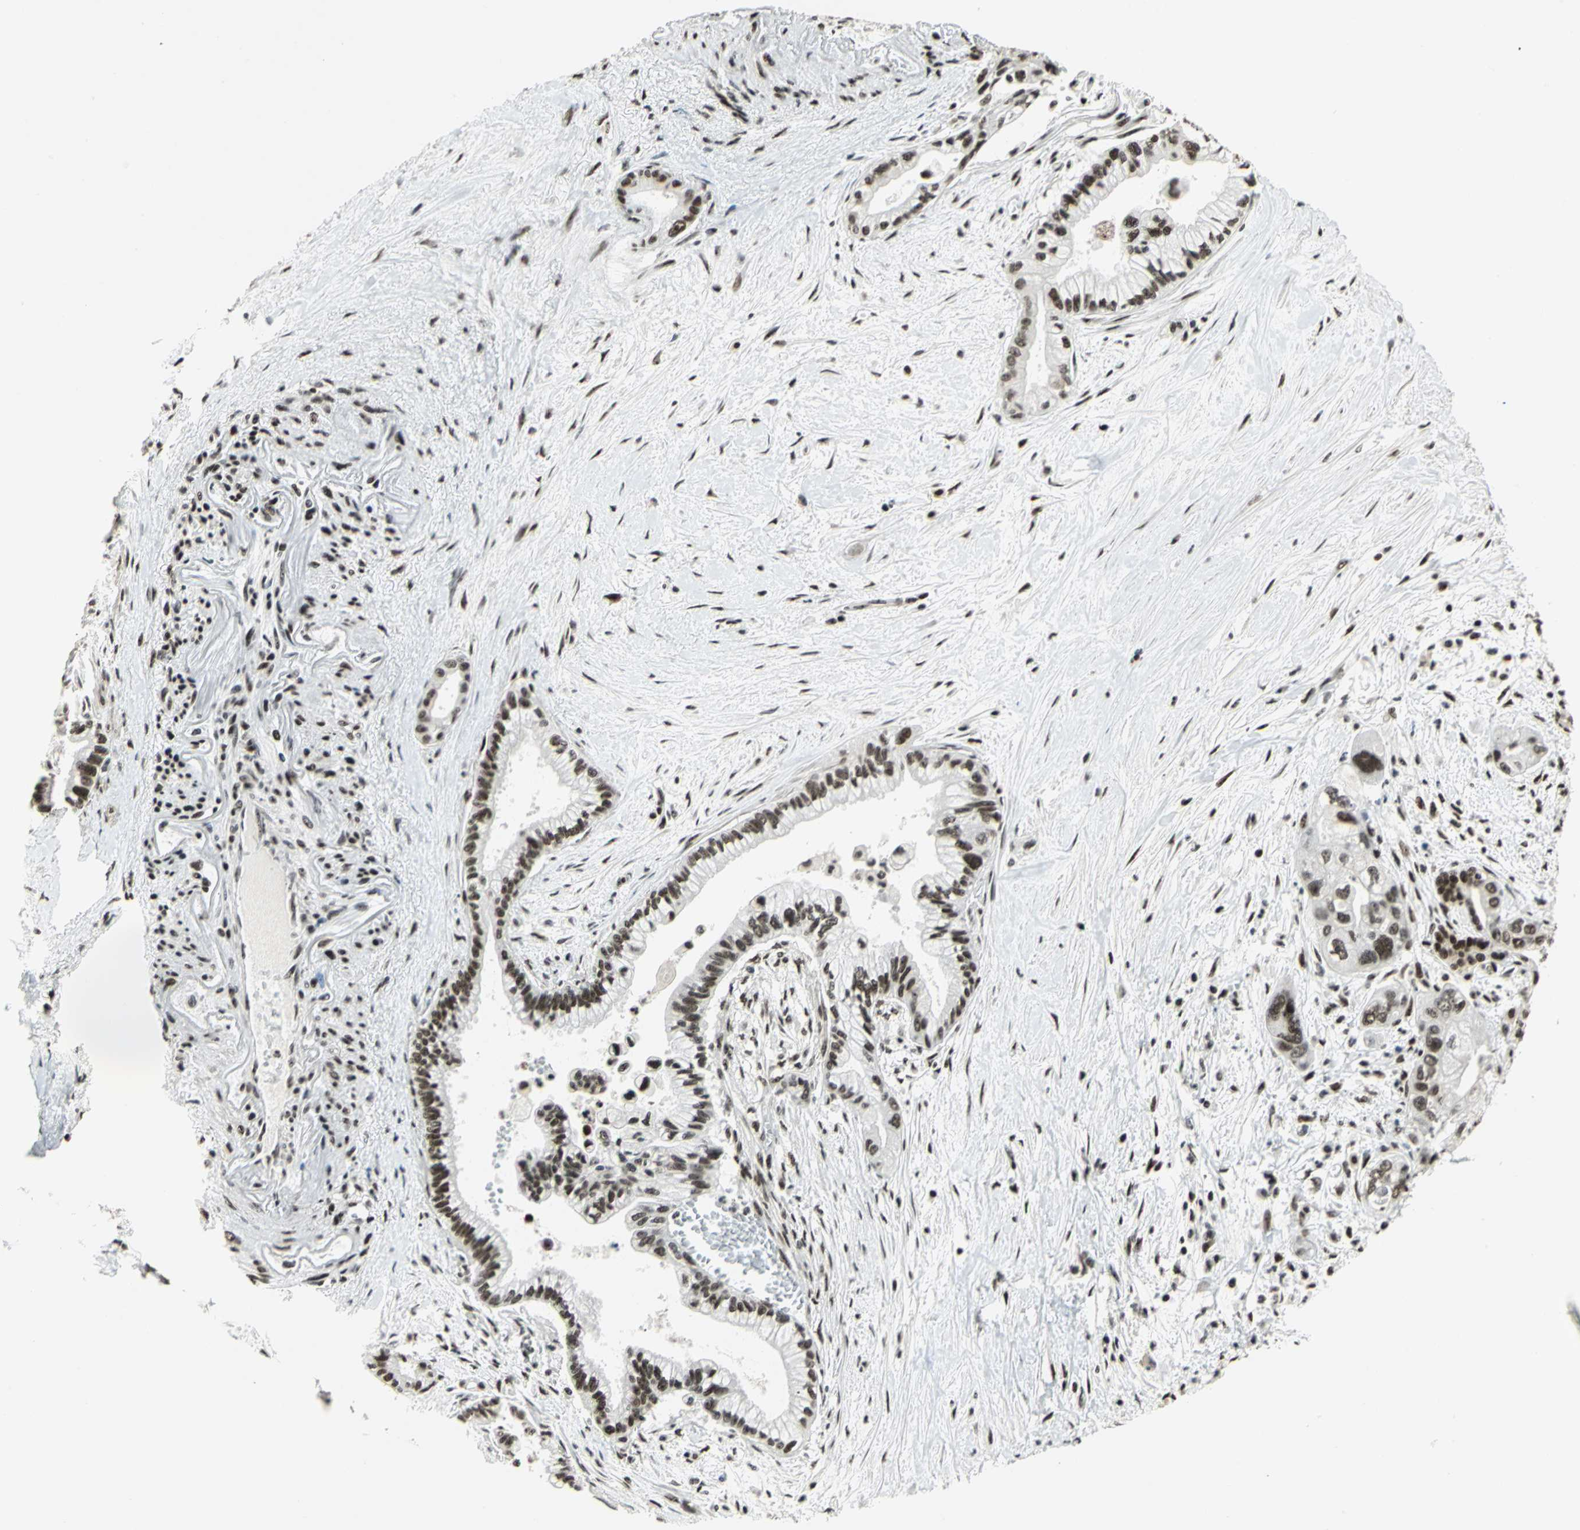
{"staining": {"intensity": "strong", "quantity": ">75%", "location": "nuclear"}, "tissue": "pancreatic cancer", "cell_type": "Tumor cells", "image_type": "cancer", "snomed": [{"axis": "morphology", "description": "Adenocarcinoma, NOS"}, {"axis": "topography", "description": "Pancreas"}], "caption": "An IHC photomicrograph of neoplastic tissue is shown. Protein staining in brown labels strong nuclear positivity in pancreatic cancer (adenocarcinoma) within tumor cells.", "gene": "UBTF", "patient": {"sex": "male", "age": 70}}